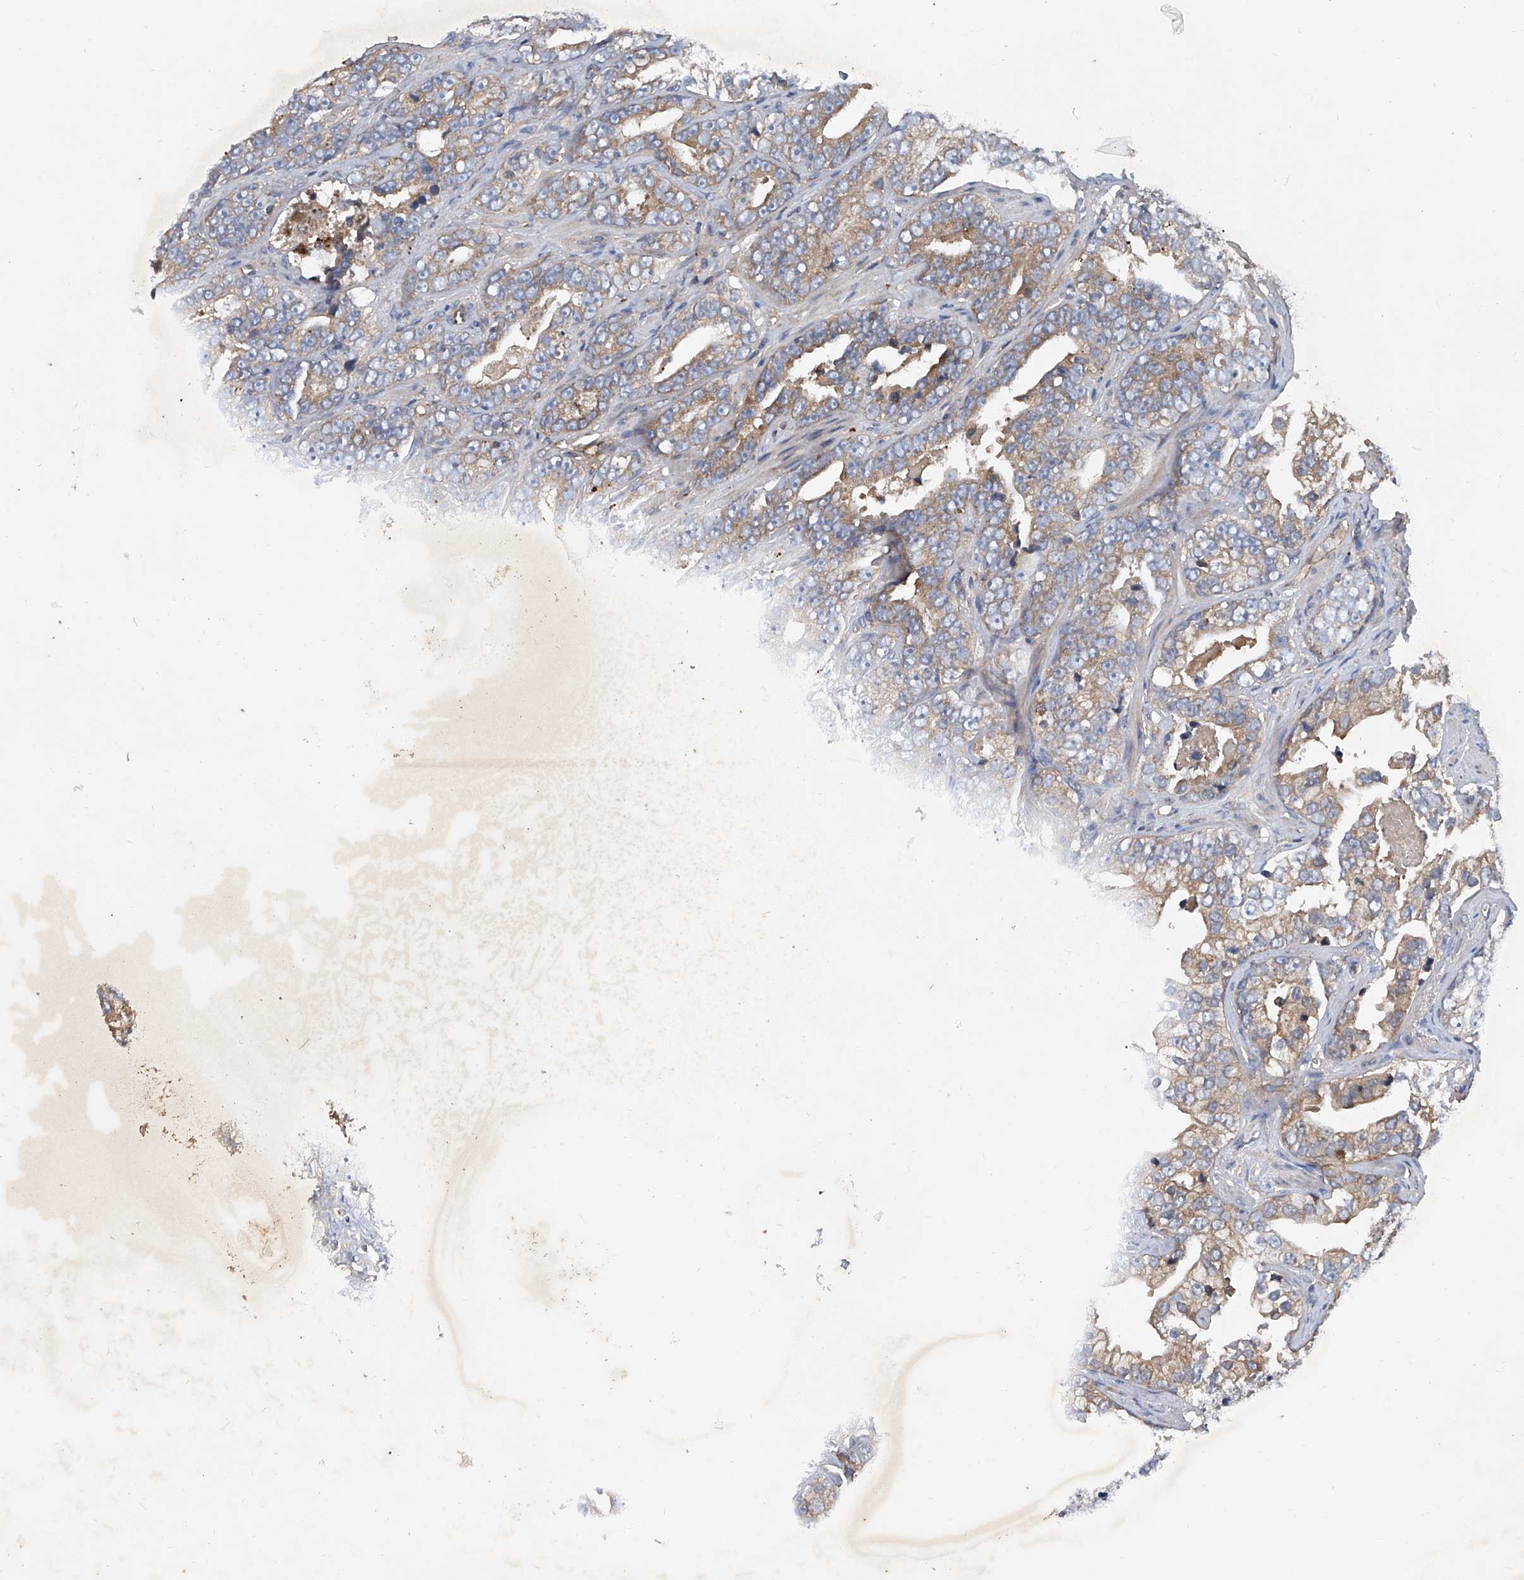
{"staining": {"intensity": "weak", "quantity": "25%-75%", "location": "cytoplasmic/membranous"}, "tissue": "prostate cancer", "cell_type": "Tumor cells", "image_type": "cancer", "snomed": [{"axis": "morphology", "description": "Adenocarcinoma, High grade"}, {"axis": "topography", "description": "Prostate"}], "caption": "Prostate cancer stained with a brown dye displays weak cytoplasmic/membranous positive staining in approximately 25%-75% of tumor cells.", "gene": "ASCC3", "patient": {"sex": "male", "age": 62}}